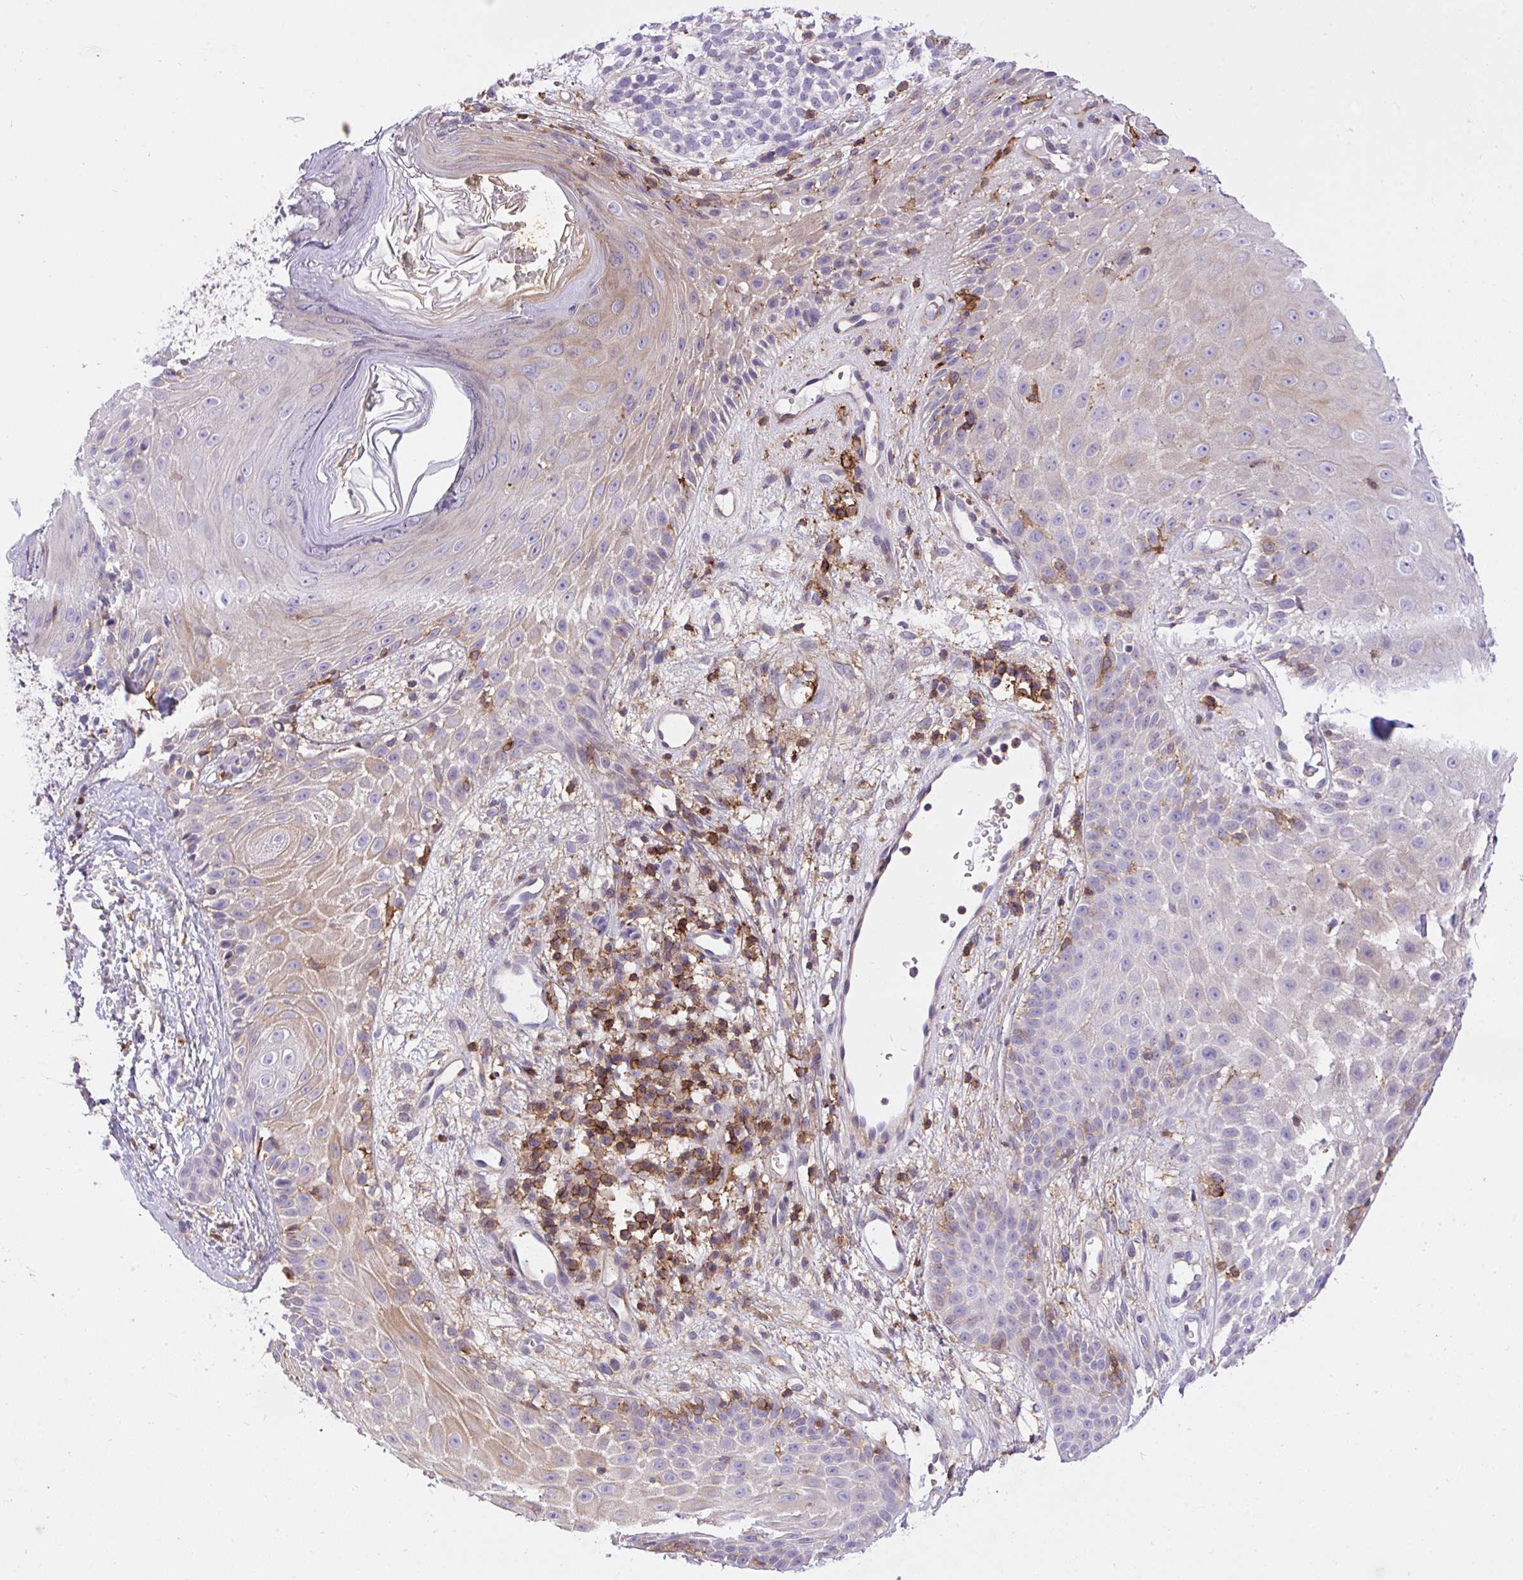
{"staining": {"intensity": "negative", "quantity": "none", "location": "none"}, "tissue": "skin cancer", "cell_type": "Tumor cells", "image_type": "cancer", "snomed": [{"axis": "morphology", "description": "Basal cell carcinoma"}, {"axis": "topography", "description": "Skin"}, {"axis": "topography", "description": "Skin of scalp"}], "caption": "DAB (3,3'-diaminobenzidine) immunohistochemical staining of human skin cancer (basal cell carcinoma) reveals no significant positivity in tumor cells.", "gene": "ERI1", "patient": {"sex": "female", "age": 45}}